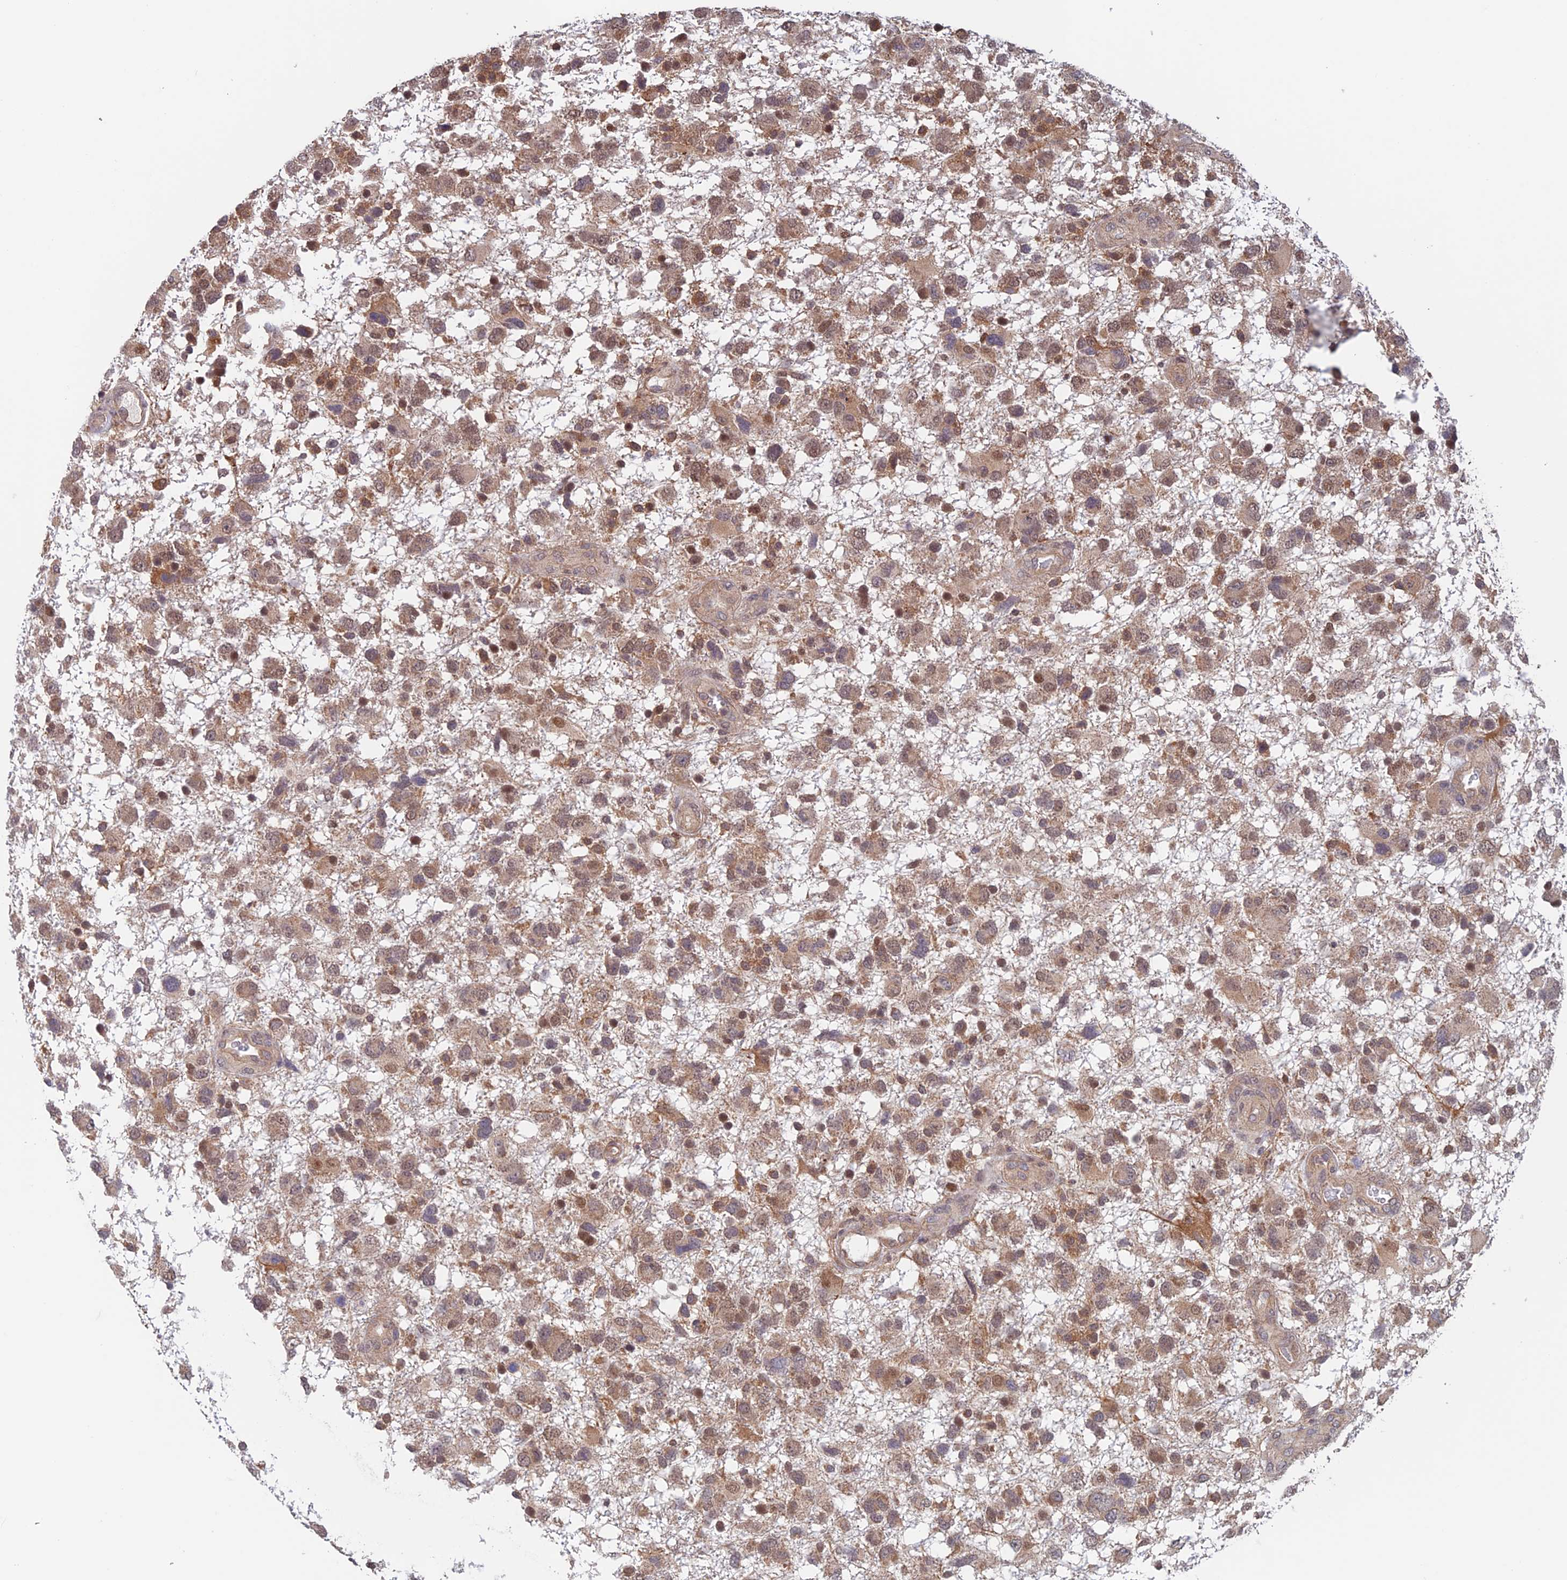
{"staining": {"intensity": "moderate", "quantity": "25%-75%", "location": "cytoplasmic/membranous,nuclear"}, "tissue": "glioma", "cell_type": "Tumor cells", "image_type": "cancer", "snomed": [{"axis": "morphology", "description": "Glioma, malignant, High grade"}, {"axis": "topography", "description": "Brain"}], "caption": "Protein positivity by immunohistochemistry displays moderate cytoplasmic/membranous and nuclear expression in approximately 25%-75% of tumor cells in malignant glioma (high-grade).", "gene": "NUDT16L1", "patient": {"sex": "male", "age": 61}}